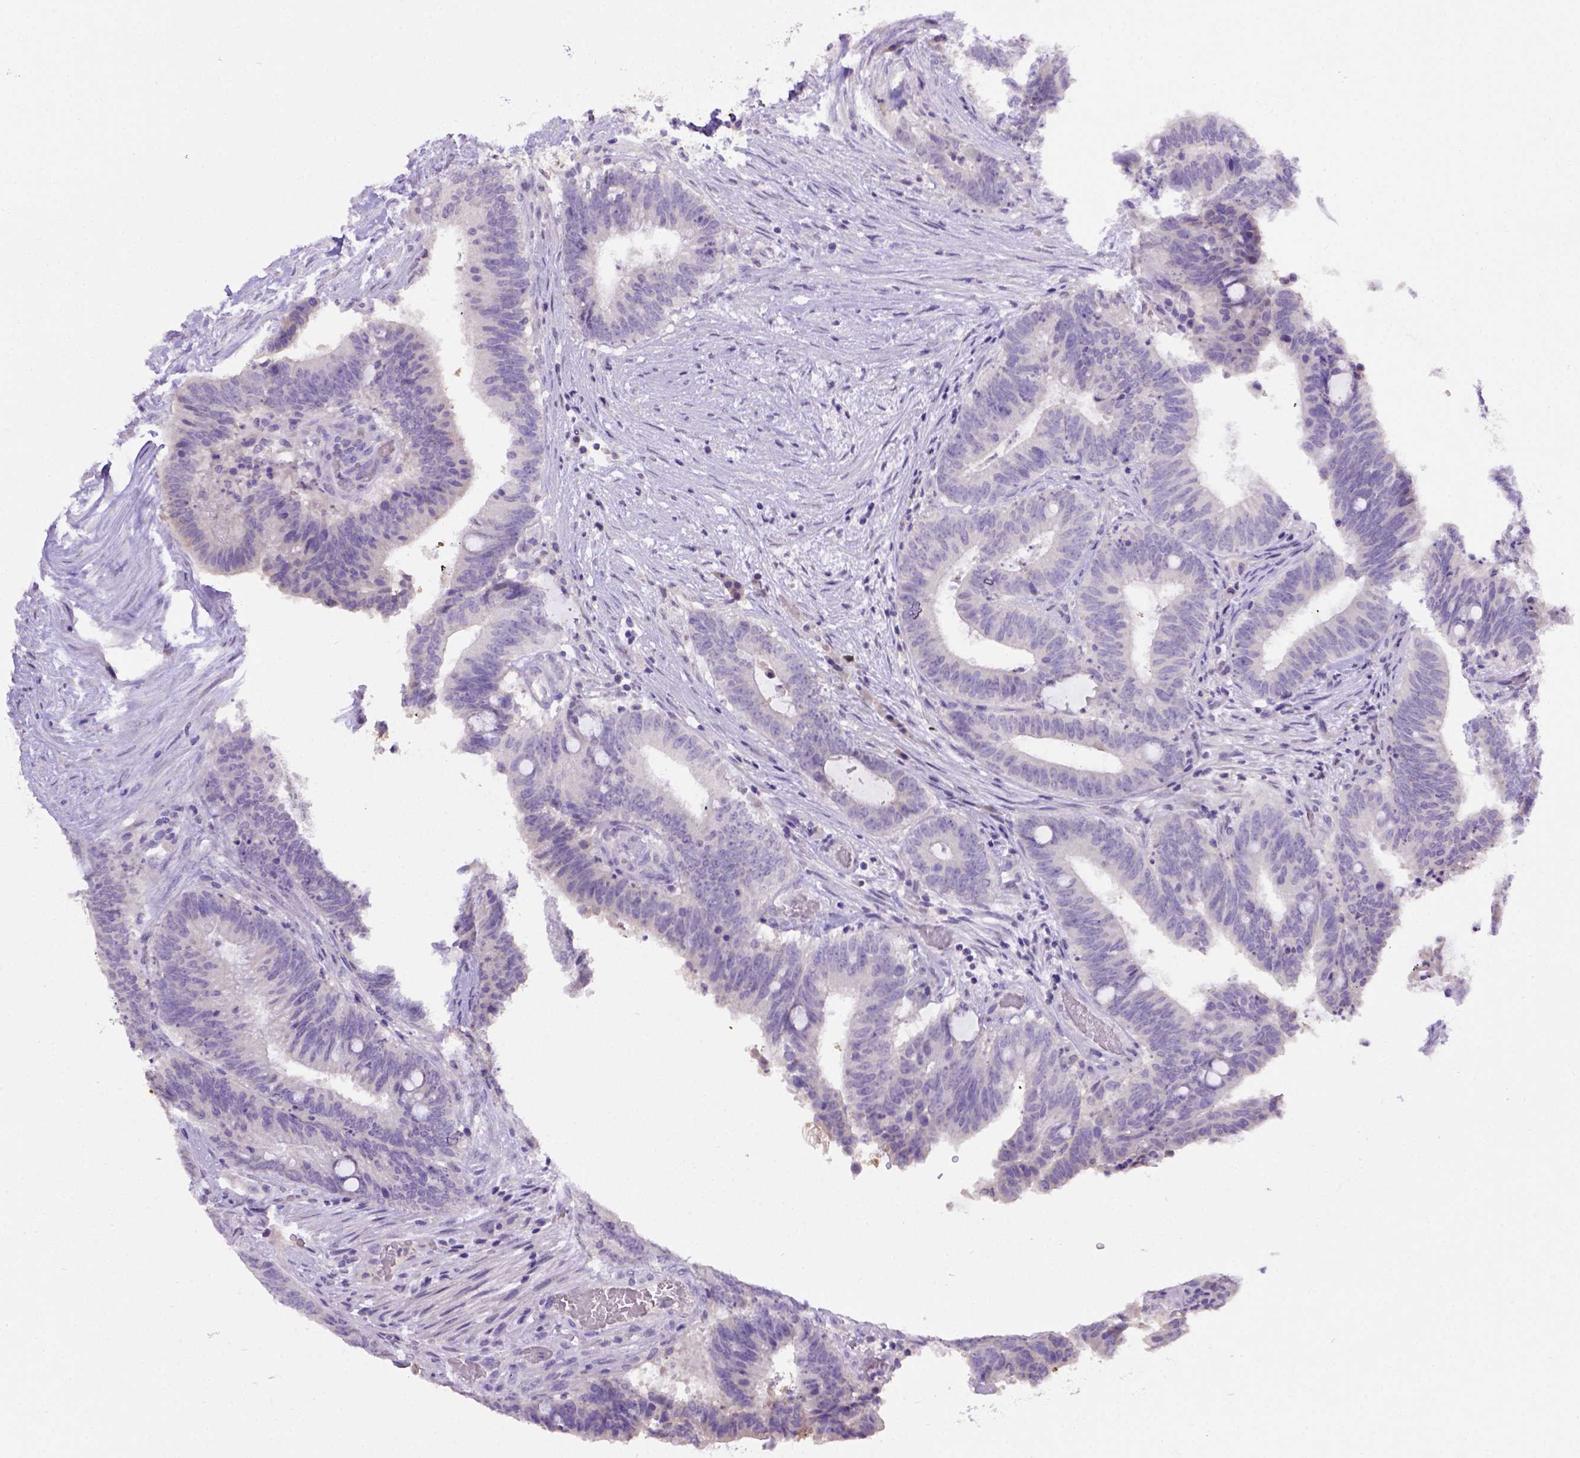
{"staining": {"intensity": "negative", "quantity": "none", "location": "none"}, "tissue": "colorectal cancer", "cell_type": "Tumor cells", "image_type": "cancer", "snomed": [{"axis": "morphology", "description": "Adenocarcinoma, NOS"}, {"axis": "topography", "description": "Colon"}], "caption": "A high-resolution histopathology image shows immunohistochemistry (IHC) staining of colorectal cancer, which displays no significant staining in tumor cells.", "gene": "B3GAT1", "patient": {"sex": "female", "age": 43}}